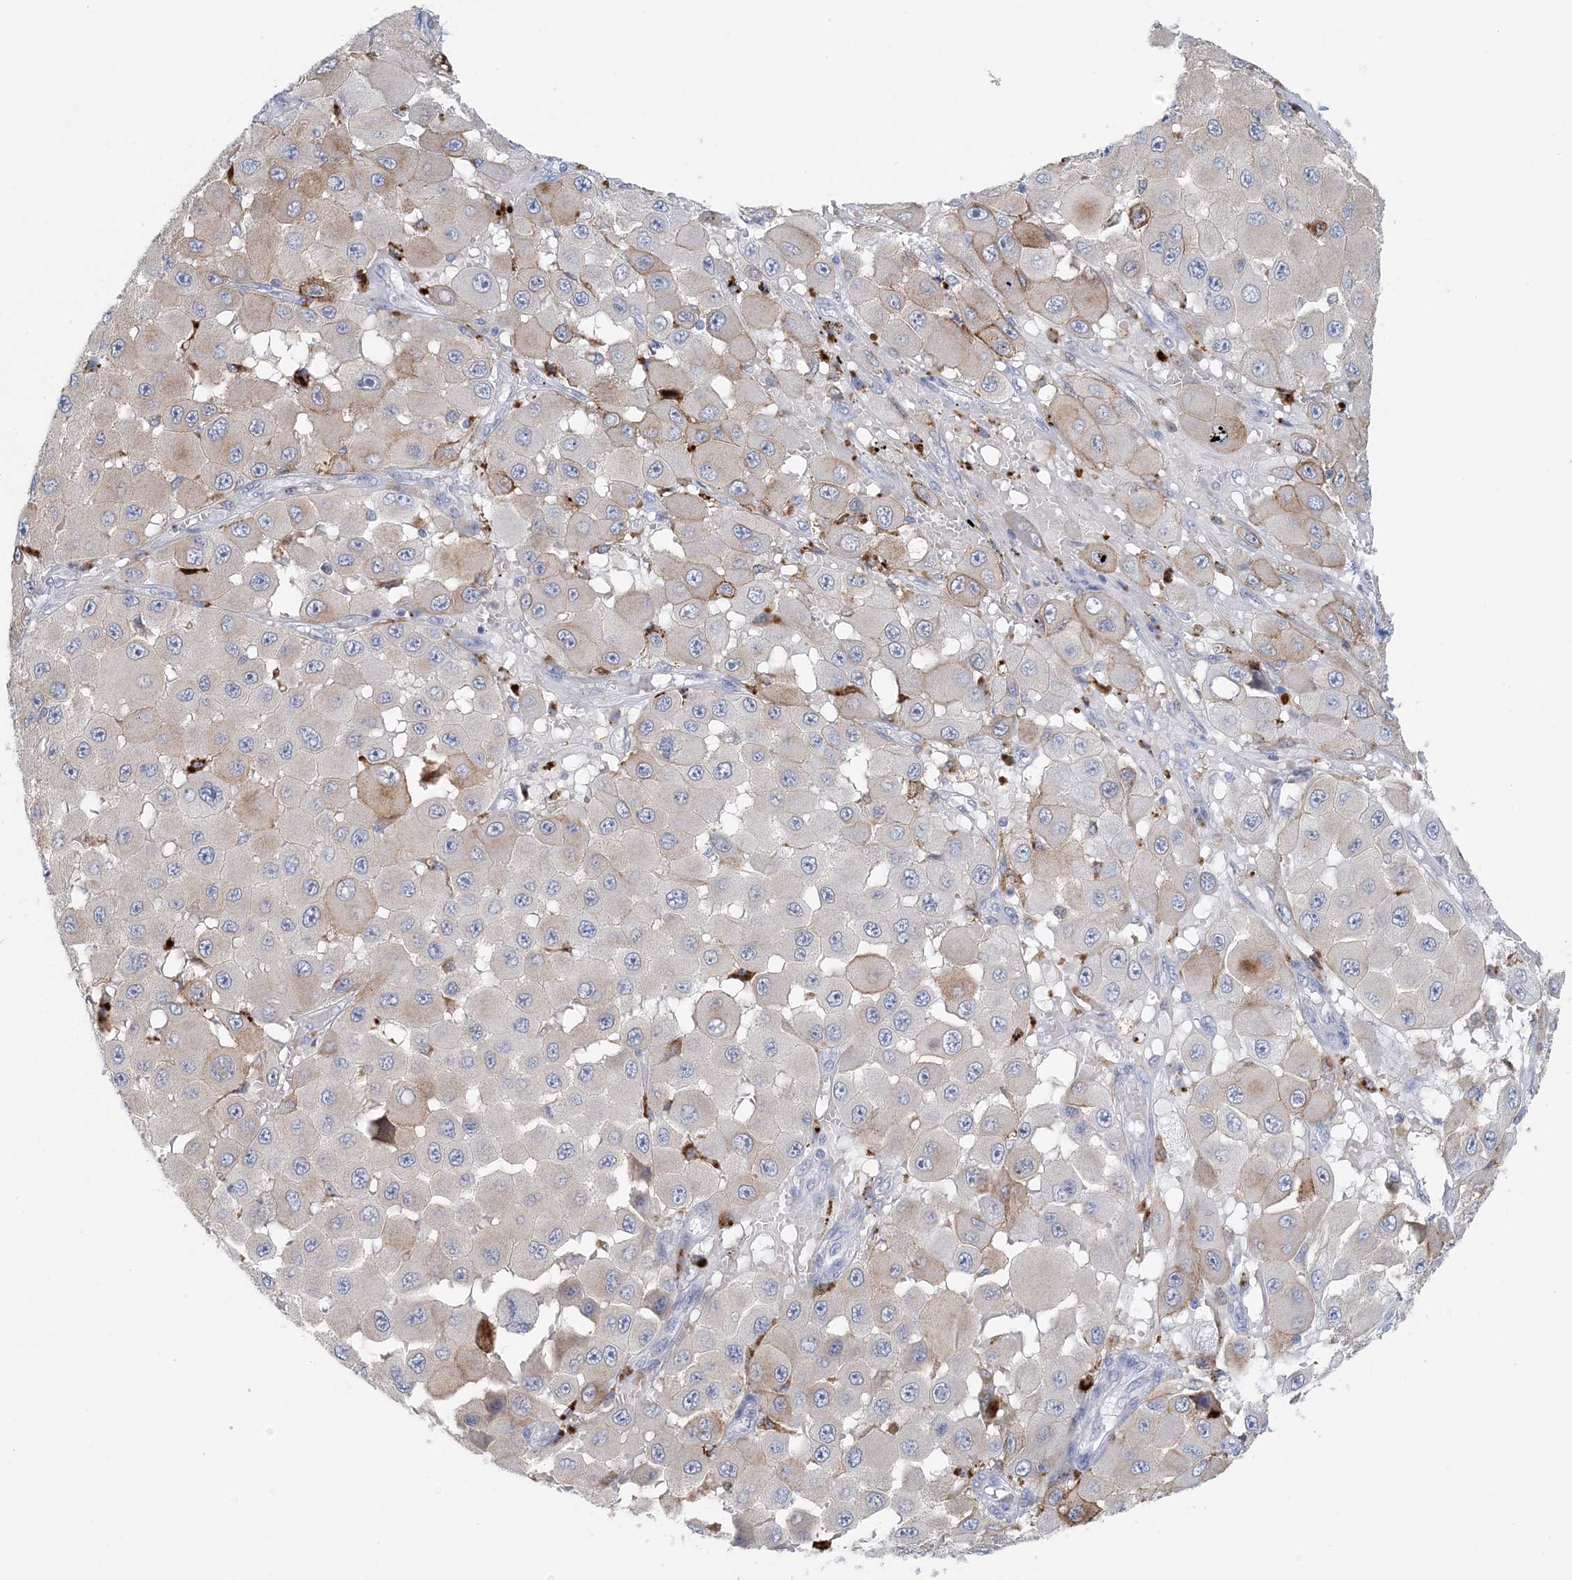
{"staining": {"intensity": "weak", "quantity": "<25%", "location": "cytoplasmic/membranous"}, "tissue": "melanoma", "cell_type": "Tumor cells", "image_type": "cancer", "snomed": [{"axis": "morphology", "description": "Malignant melanoma, NOS"}, {"axis": "topography", "description": "Skin"}], "caption": "A histopathology image of melanoma stained for a protein reveals no brown staining in tumor cells. The staining is performed using DAB (3,3'-diaminobenzidine) brown chromogen with nuclei counter-stained in using hematoxylin.", "gene": "GABRG1", "patient": {"sex": "female", "age": 81}}